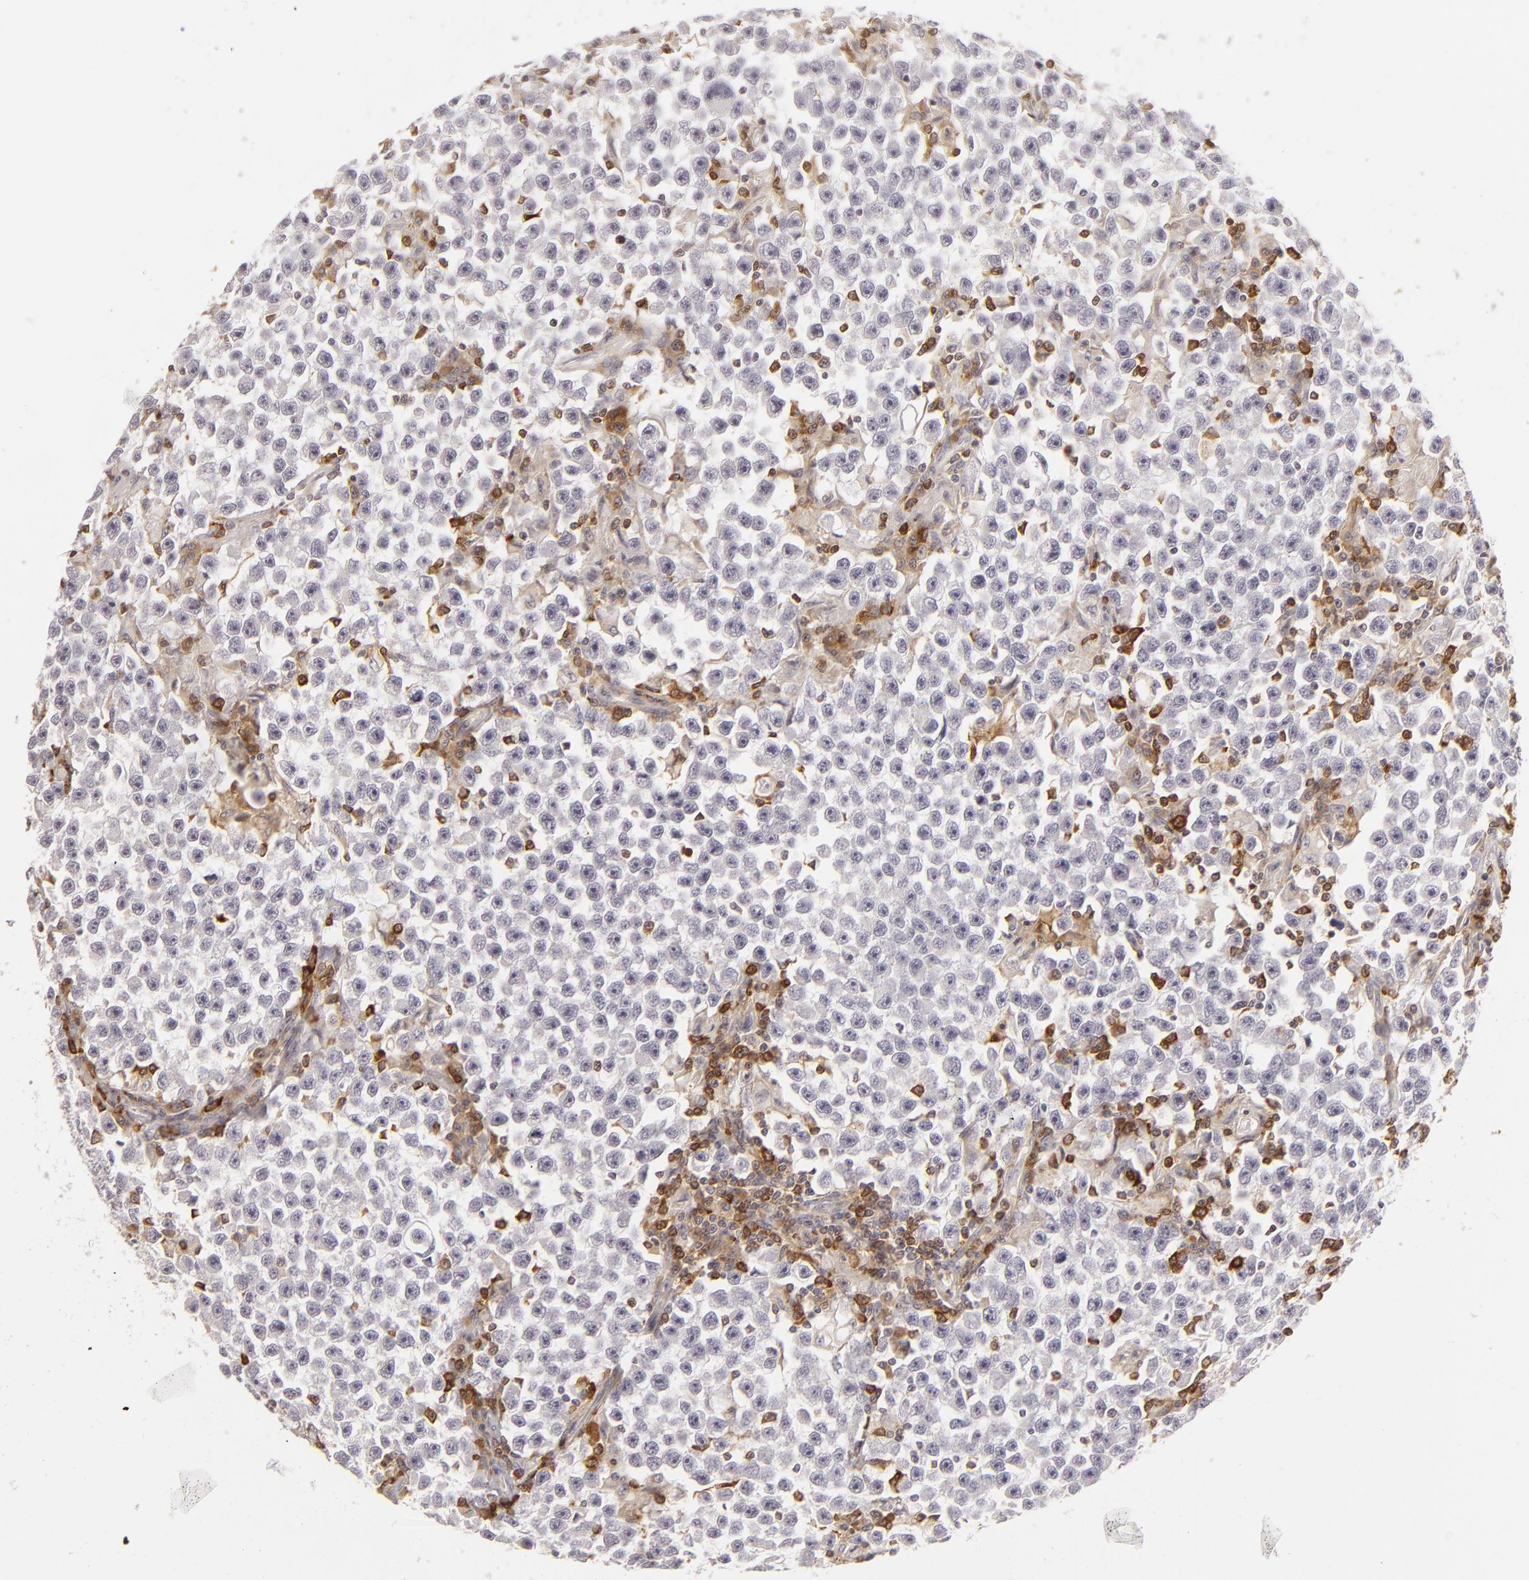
{"staining": {"intensity": "negative", "quantity": "none", "location": "none"}, "tissue": "testis cancer", "cell_type": "Tumor cells", "image_type": "cancer", "snomed": [{"axis": "morphology", "description": "Seminoma, NOS"}, {"axis": "topography", "description": "Testis"}], "caption": "Testis seminoma was stained to show a protein in brown. There is no significant expression in tumor cells. (Immunohistochemistry (ihc), brightfield microscopy, high magnification).", "gene": "APOBEC3G", "patient": {"sex": "male", "age": 33}}